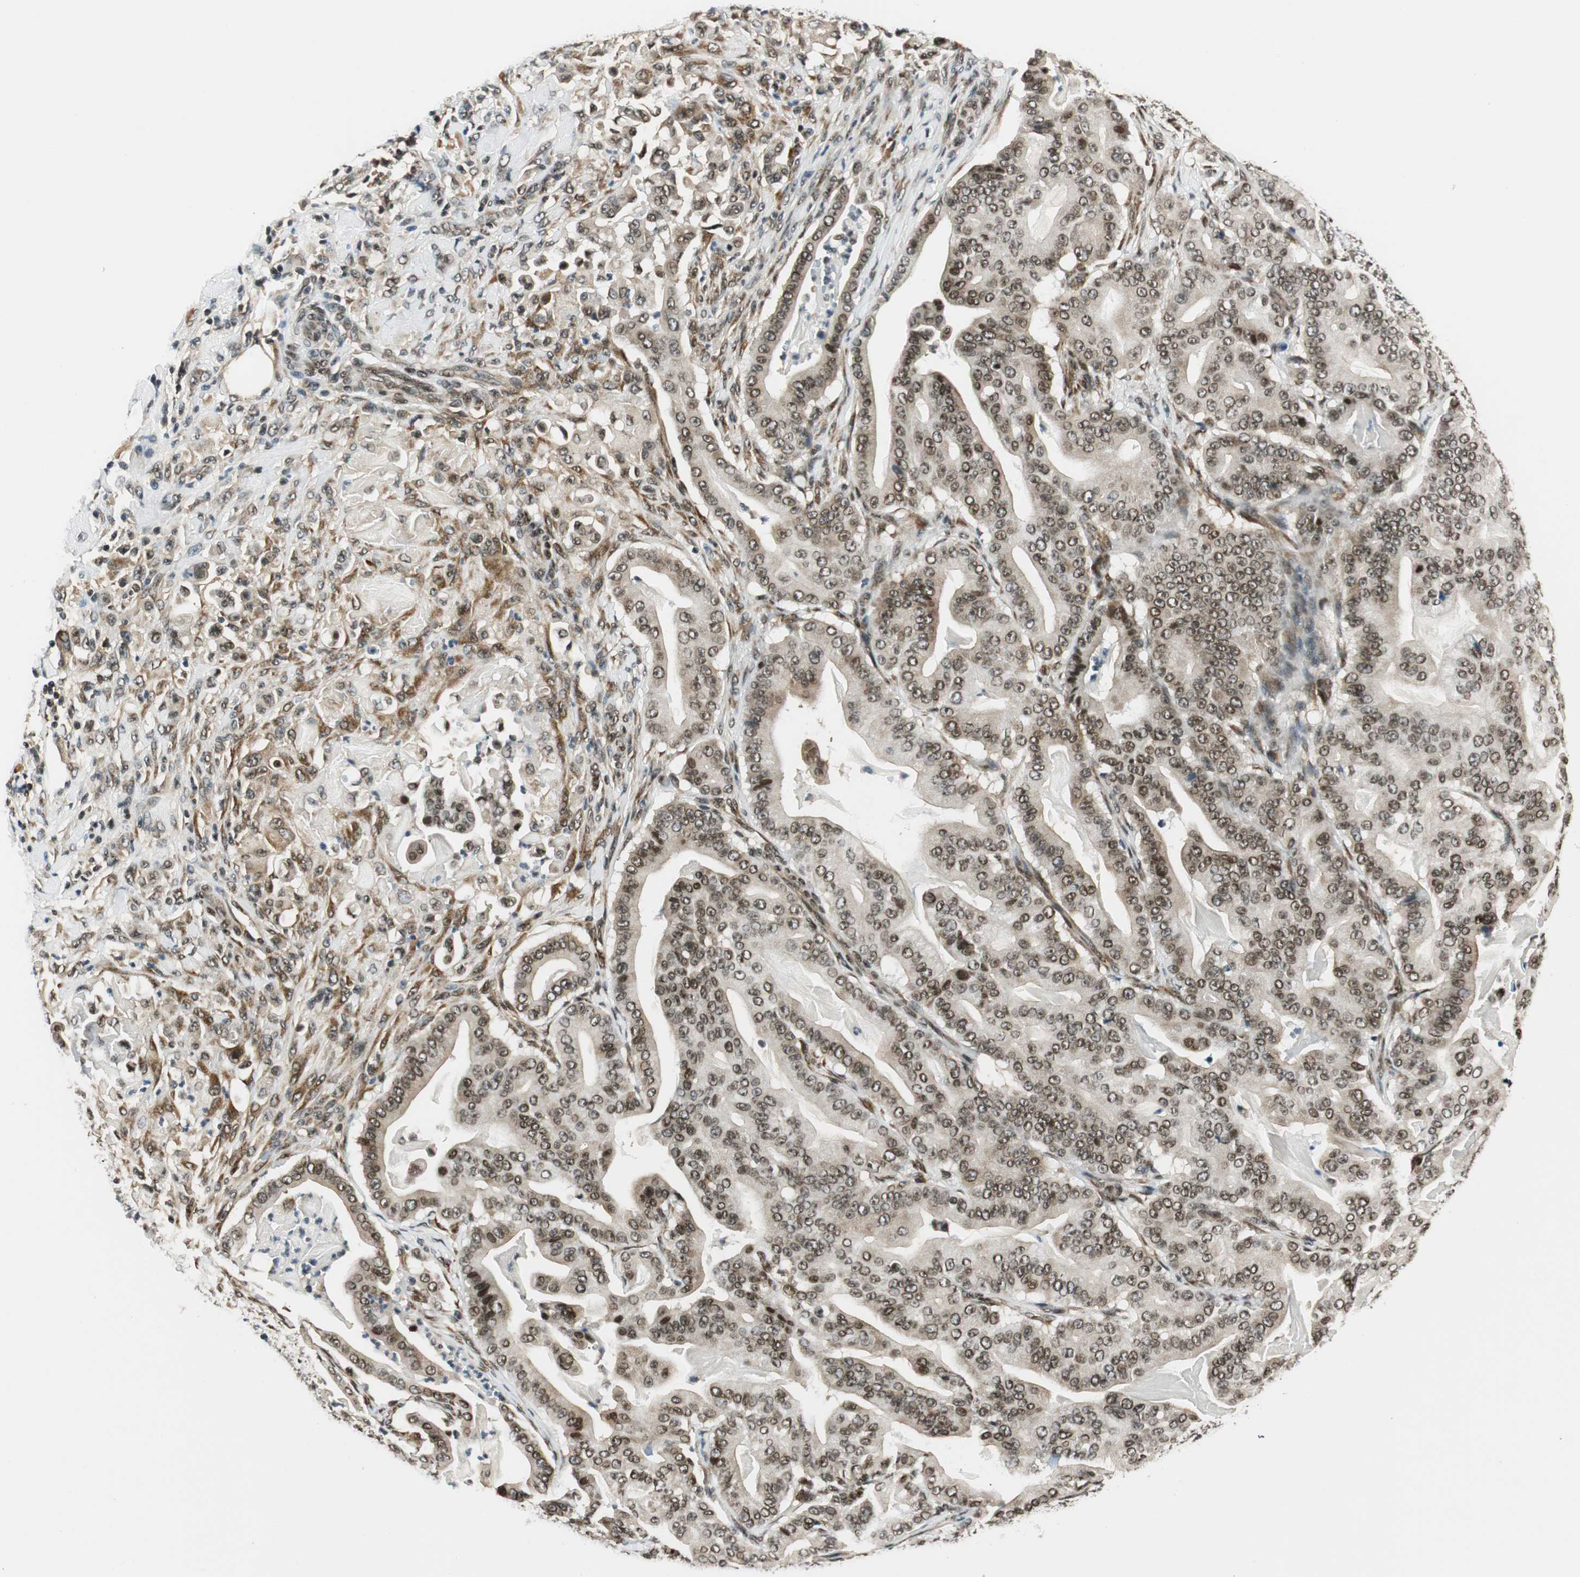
{"staining": {"intensity": "moderate", "quantity": ">75%", "location": "nuclear"}, "tissue": "pancreatic cancer", "cell_type": "Tumor cells", "image_type": "cancer", "snomed": [{"axis": "morphology", "description": "Adenocarcinoma, NOS"}, {"axis": "topography", "description": "Pancreas"}], "caption": "Pancreatic adenocarcinoma stained for a protein exhibits moderate nuclear positivity in tumor cells.", "gene": "RING1", "patient": {"sex": "male", "age": 63}}